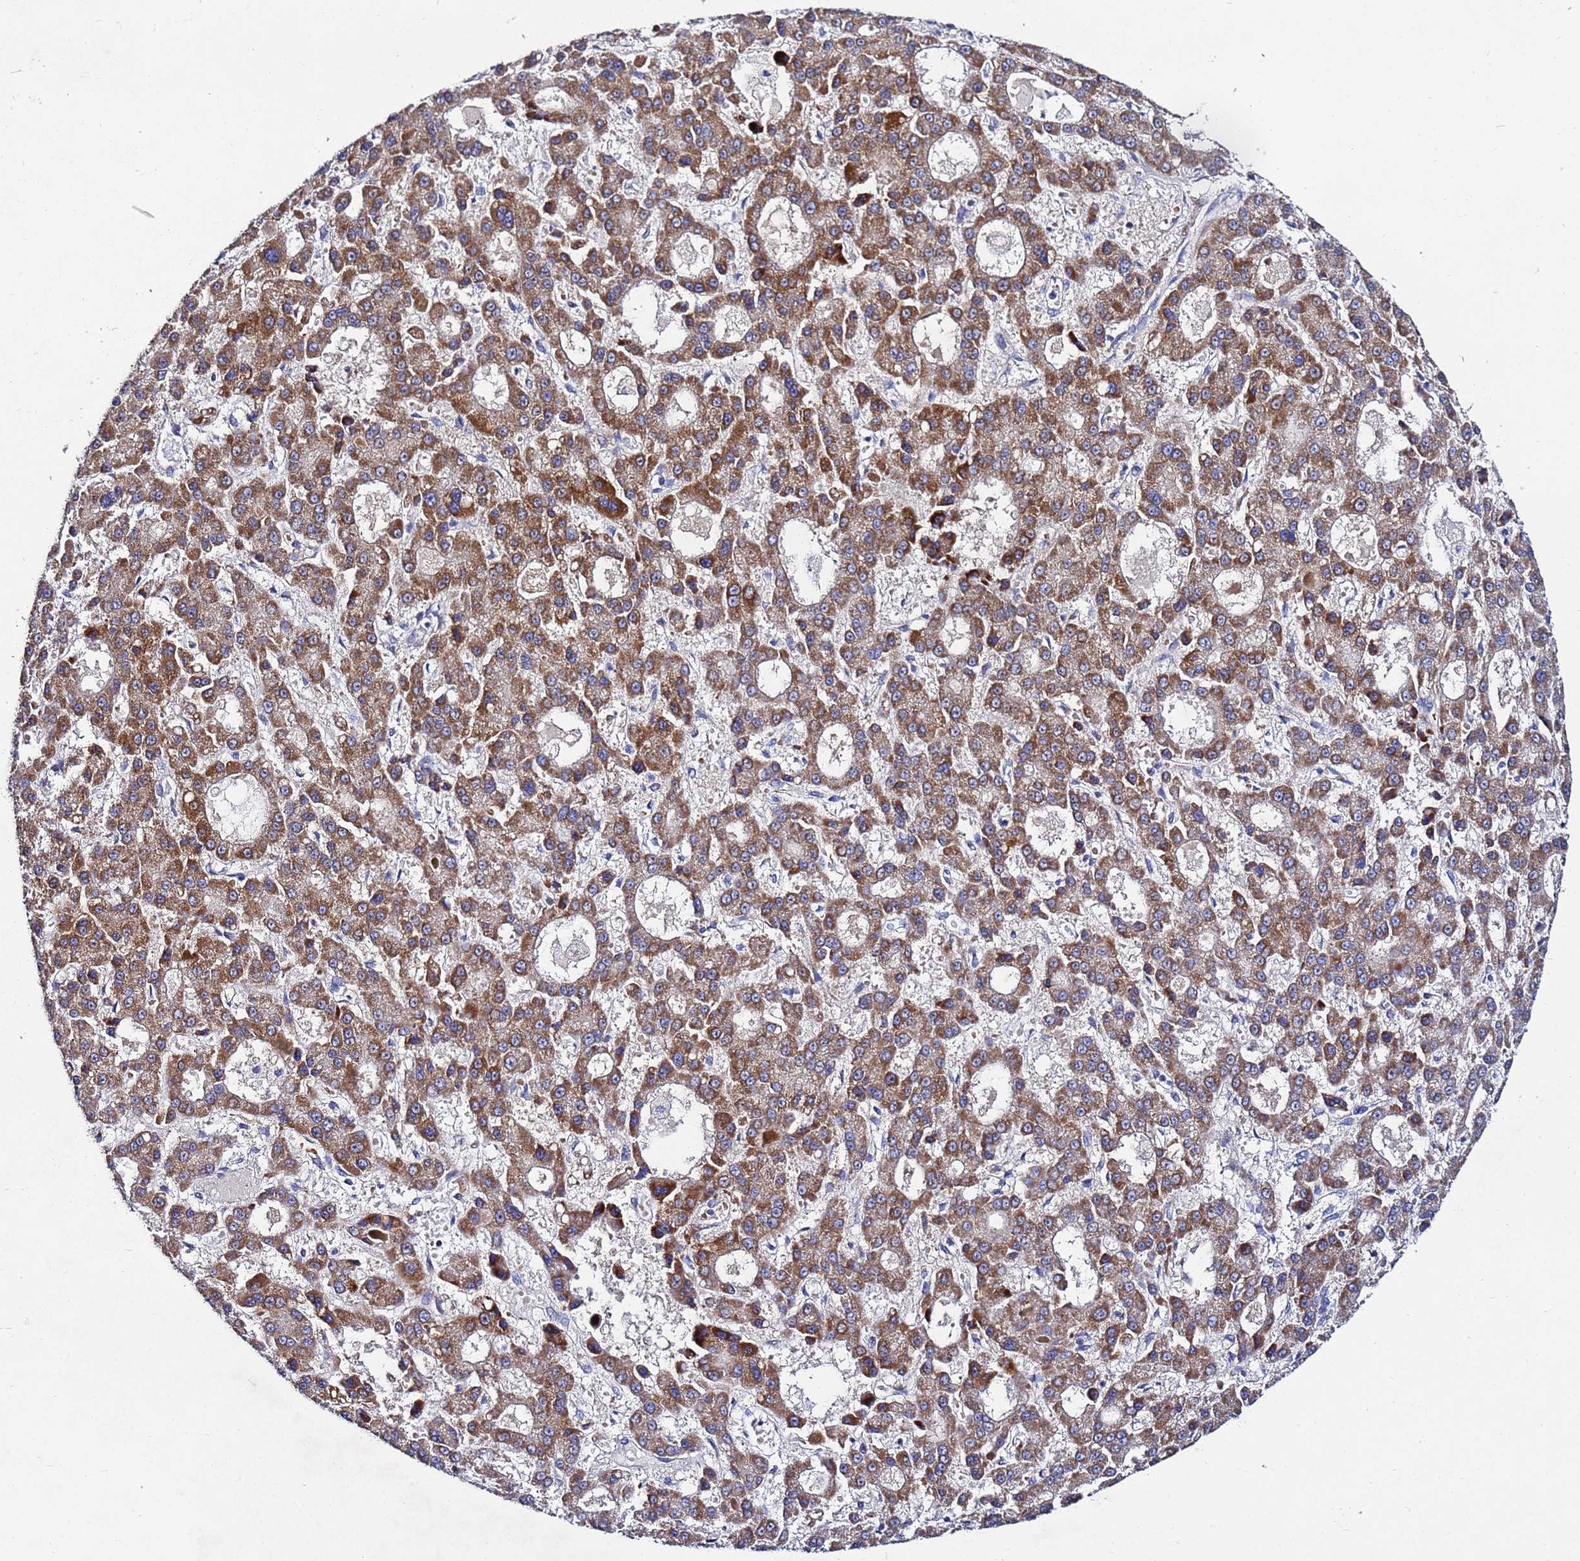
{"staining": {"intensity": "moderate", "quantity": ">75%", "location": "cytoplasmic/membranous"}, "tissue": "liver cancer", "cell_type": "Tumor cells", "image_type": "cancer", "snomed": [{"axis": "morphology", "description": "Carcinoma, Hepatocellular, NOS"}, {"axis": "topography", "description": "Liver"}], "caption": "Immunohistochemical staining of hepatocellular carcinoma (liver) exhibits medium levels of moderate cytoplasmic/membranous positivity in about >75% of tumor cells.", "gene": "FAHD2A", "patient": {"sex": "male", "age": 70}}